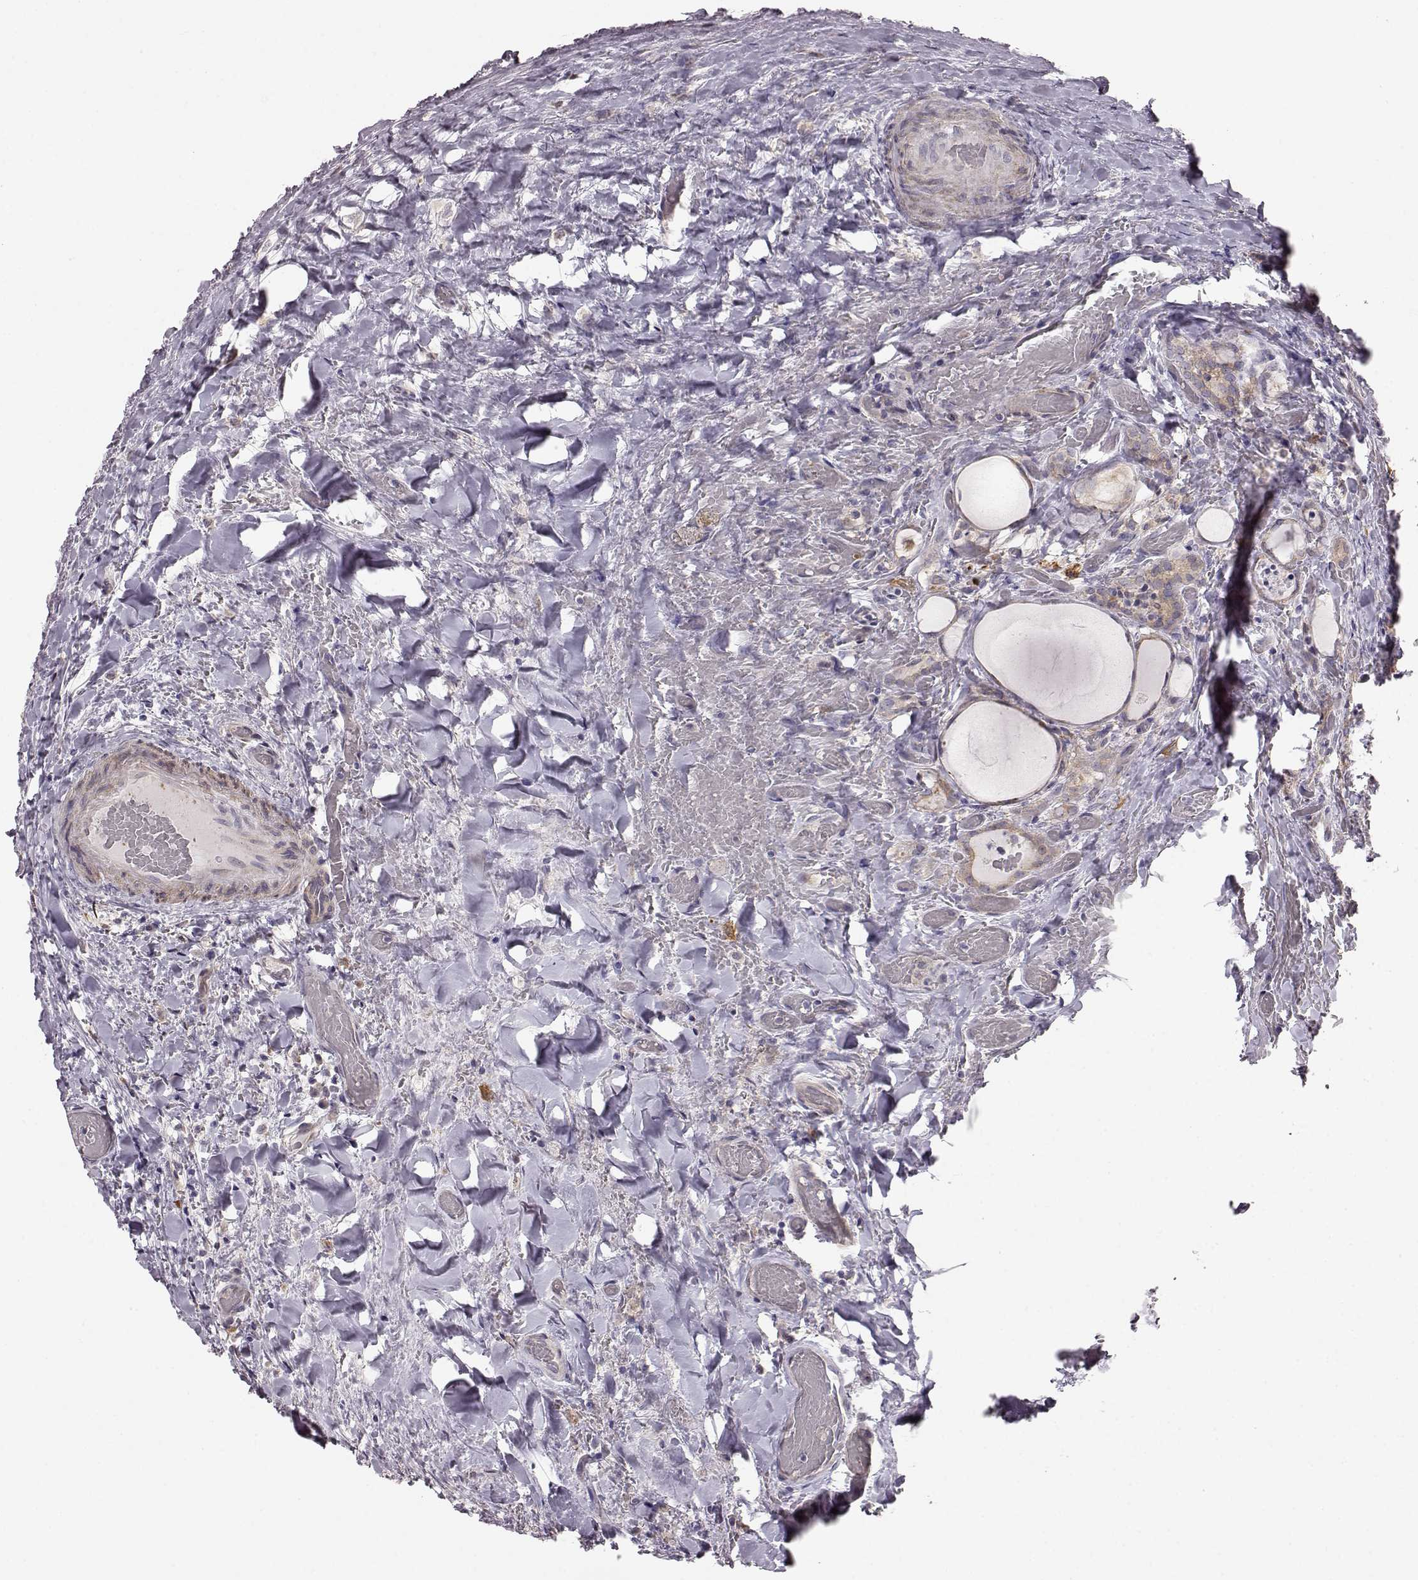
{"staining": {"intensity": "weak", "quantity": "25%-75%", "location": "cytoplasmic/membranous"}, "tissue": "thyroid cancer", "cell_type": "Tumor cells", "image_type": "cancer", "snomed": [{"axis": "morphology", "description": "Papillary adenocarcinoma, NOS"}, {"axis": "topography", "description": "Thyroid gland"}], "caption": "DAB immunohistochemical staining of human thyroid papillary adenocarcinoma shows weak cytoplasmic/membranous protein staining in approximately 25%-75% of tumor cells.", "gene": "GPR50", "patient": {"sex": "female", "age": 39}}